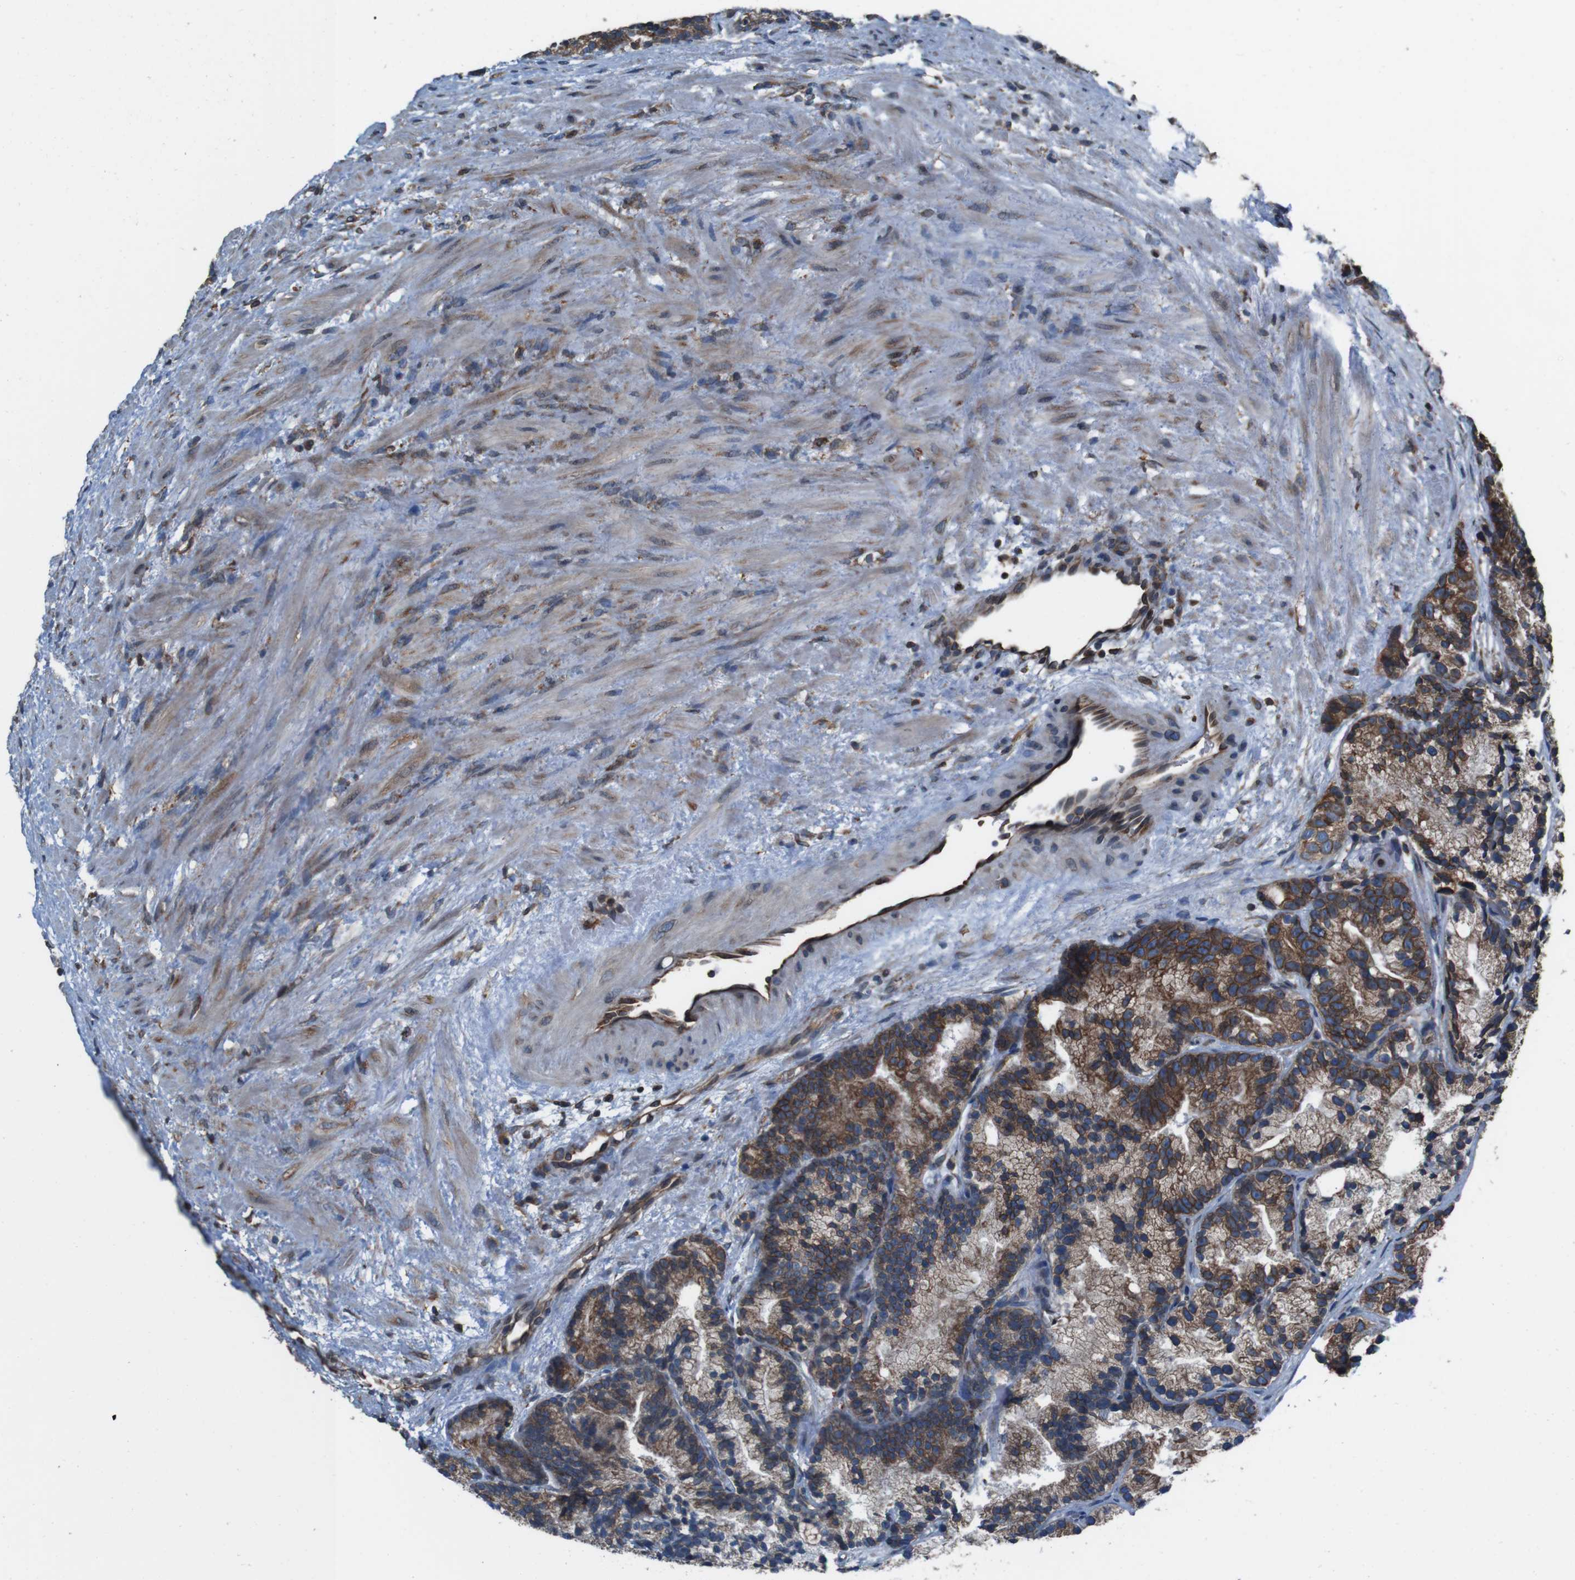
{"staining": {"intensity": "moderate", "quantity": "25%-75%", "location": "cytoplasmic/membranous"}, "tissue": "prostate cancer", "cell_type": "Tumor cells", "image_type": "cancer", "snomed": [{"axis": "morphology", "description": "Adenocarcinoma, Low grade"}, {"axis": "topography", "description": "Prostate"}], "caption": "Immunohistochemical staining of human adenocarcinoma (low-grade) (prostate) exhibits medium levels of moderate cytoplasmic/membranous positivity in about 25%-75% of tumor cells.", "gene": "APMAP", "patient": {"sex": "male", "age": 89}}